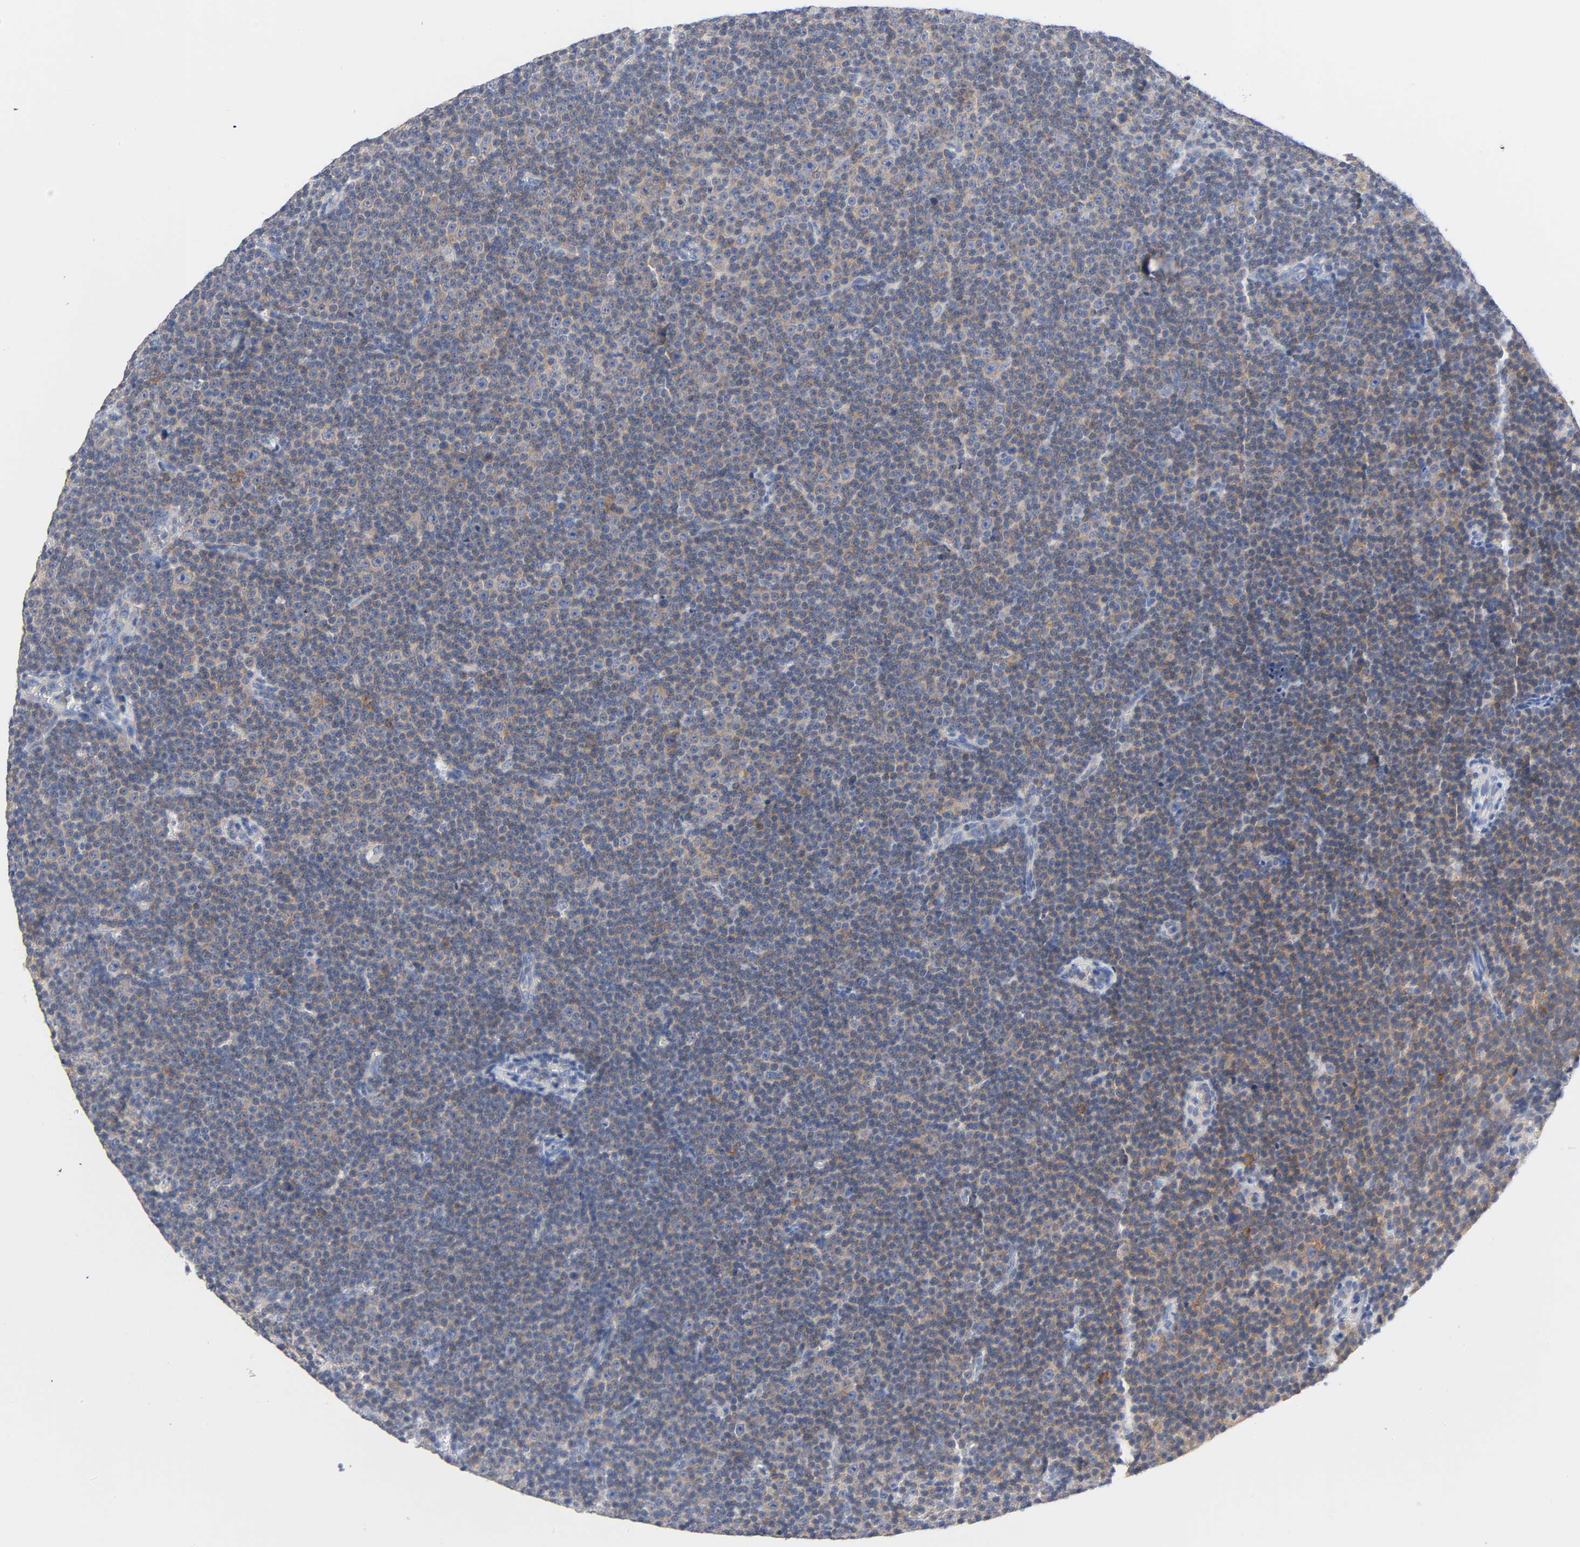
{"staining": {"intensity": "moderate", "quantity": "25%-75%", "location": "cytoplasmic/membranous"}, "tissue": "lymphoma", "cell_type": "Tumor cells", "image_type": "cancer", "snomed": [{"axis": "morphology", "description": "Malignant lymphoma, non-Hodgkin's type, Low grade"}, {"axis": "topography", "description": "Lymph node"}], "caption": "IHC image of neoplastic tissue: human low-grade malignant lymphoma, non-Hodgkin's type stained using immunohistochemistry (IHC) exhibits medium levels of moderate protein expression localized specifically in the cytoplasmic/membranous of tumor cells, appearing as a cytoplasmic/membranous brown color.", "gene": "MALT1", "patient": {"sex": "female", "age": 67}}